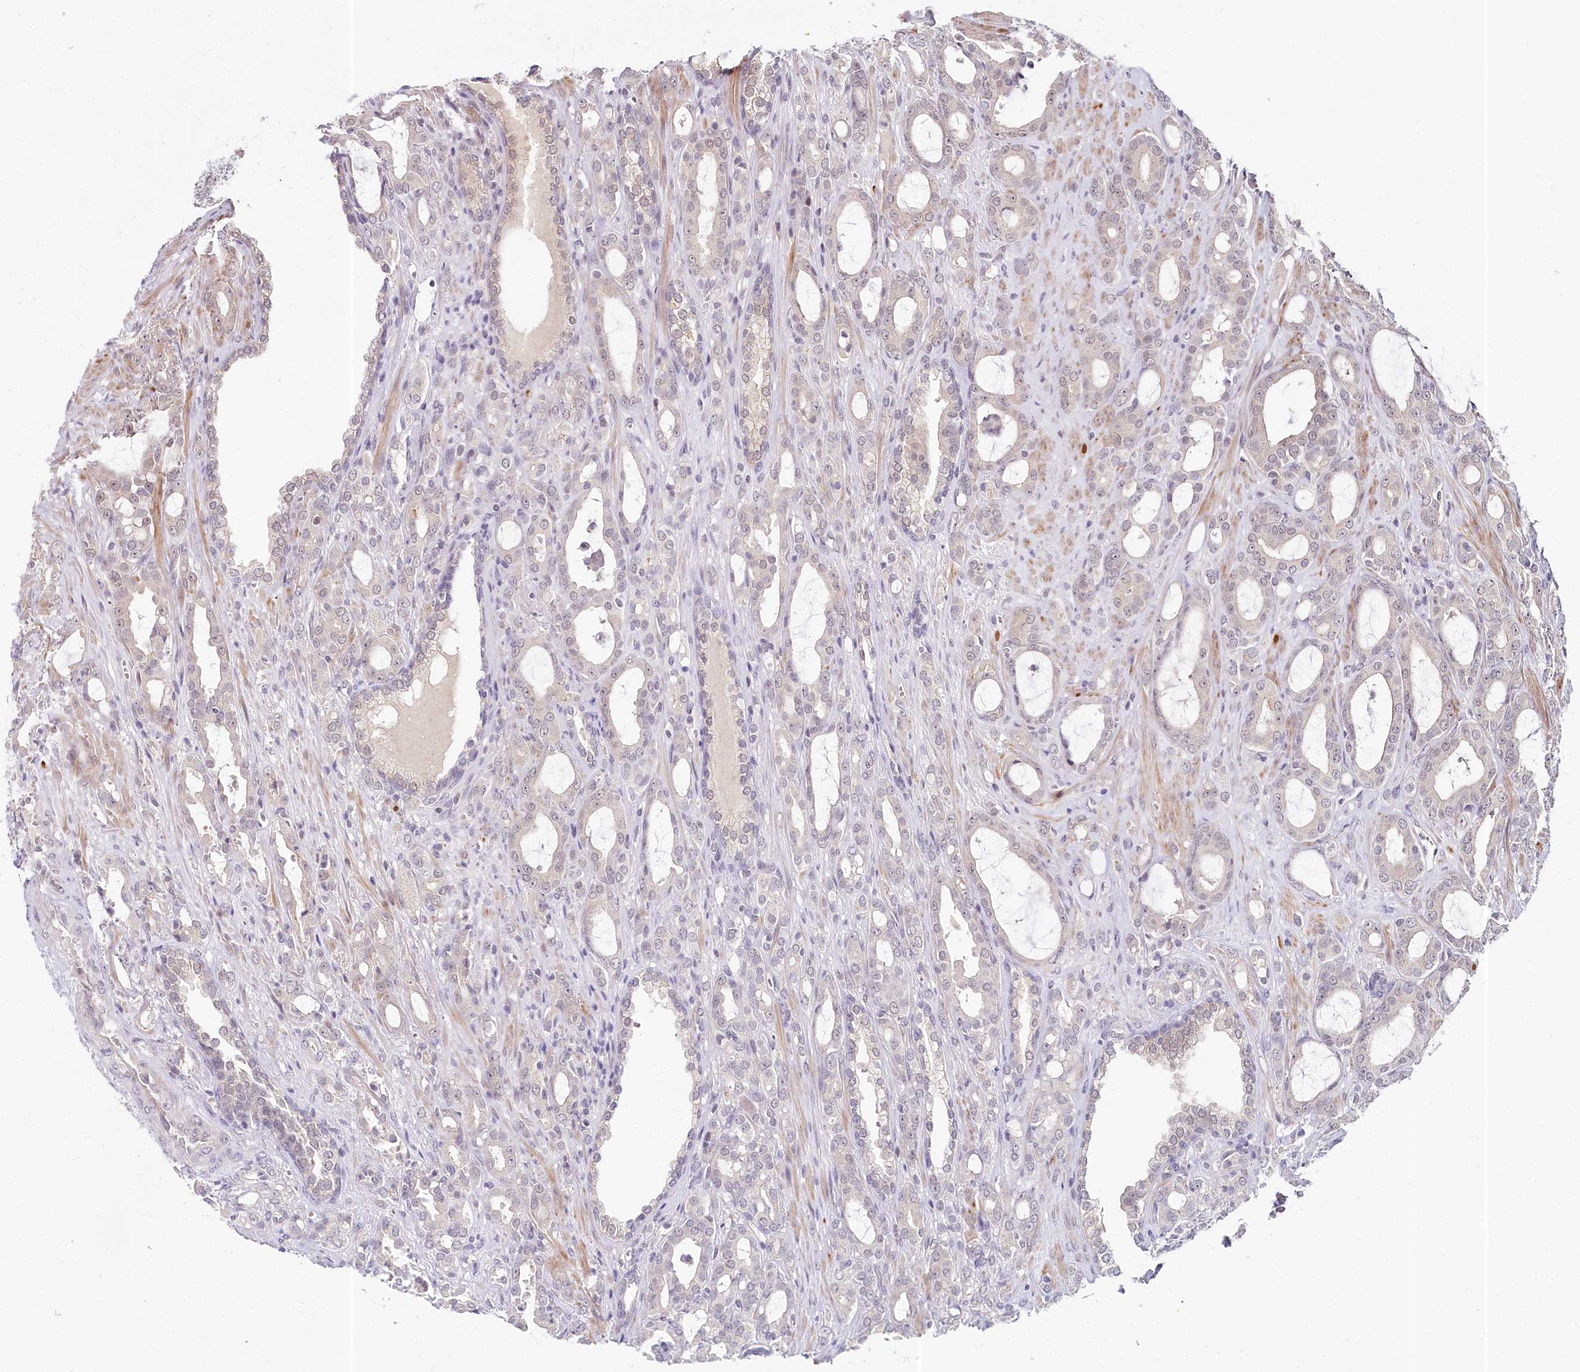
{"staining": {"intensity": "negative", "quantity": "none", "location": "none"}, "tissue": "prostate cancer", "cell_type": "Tumor cells", "image_type": "cancer", "snomed": [{"axis": "morphology", "description": "Adenocarcinoma, High grade"}, {"axis": "topography", "description": "Prostate"}], "caption": "Immunohistochemistry (IHC) photomicrograph of human prostate cancer stained for a protein (brown), which displays no staining in tumor cells.", "gene": "AMTN", "patient": {"sex": "male", "age": 72}}